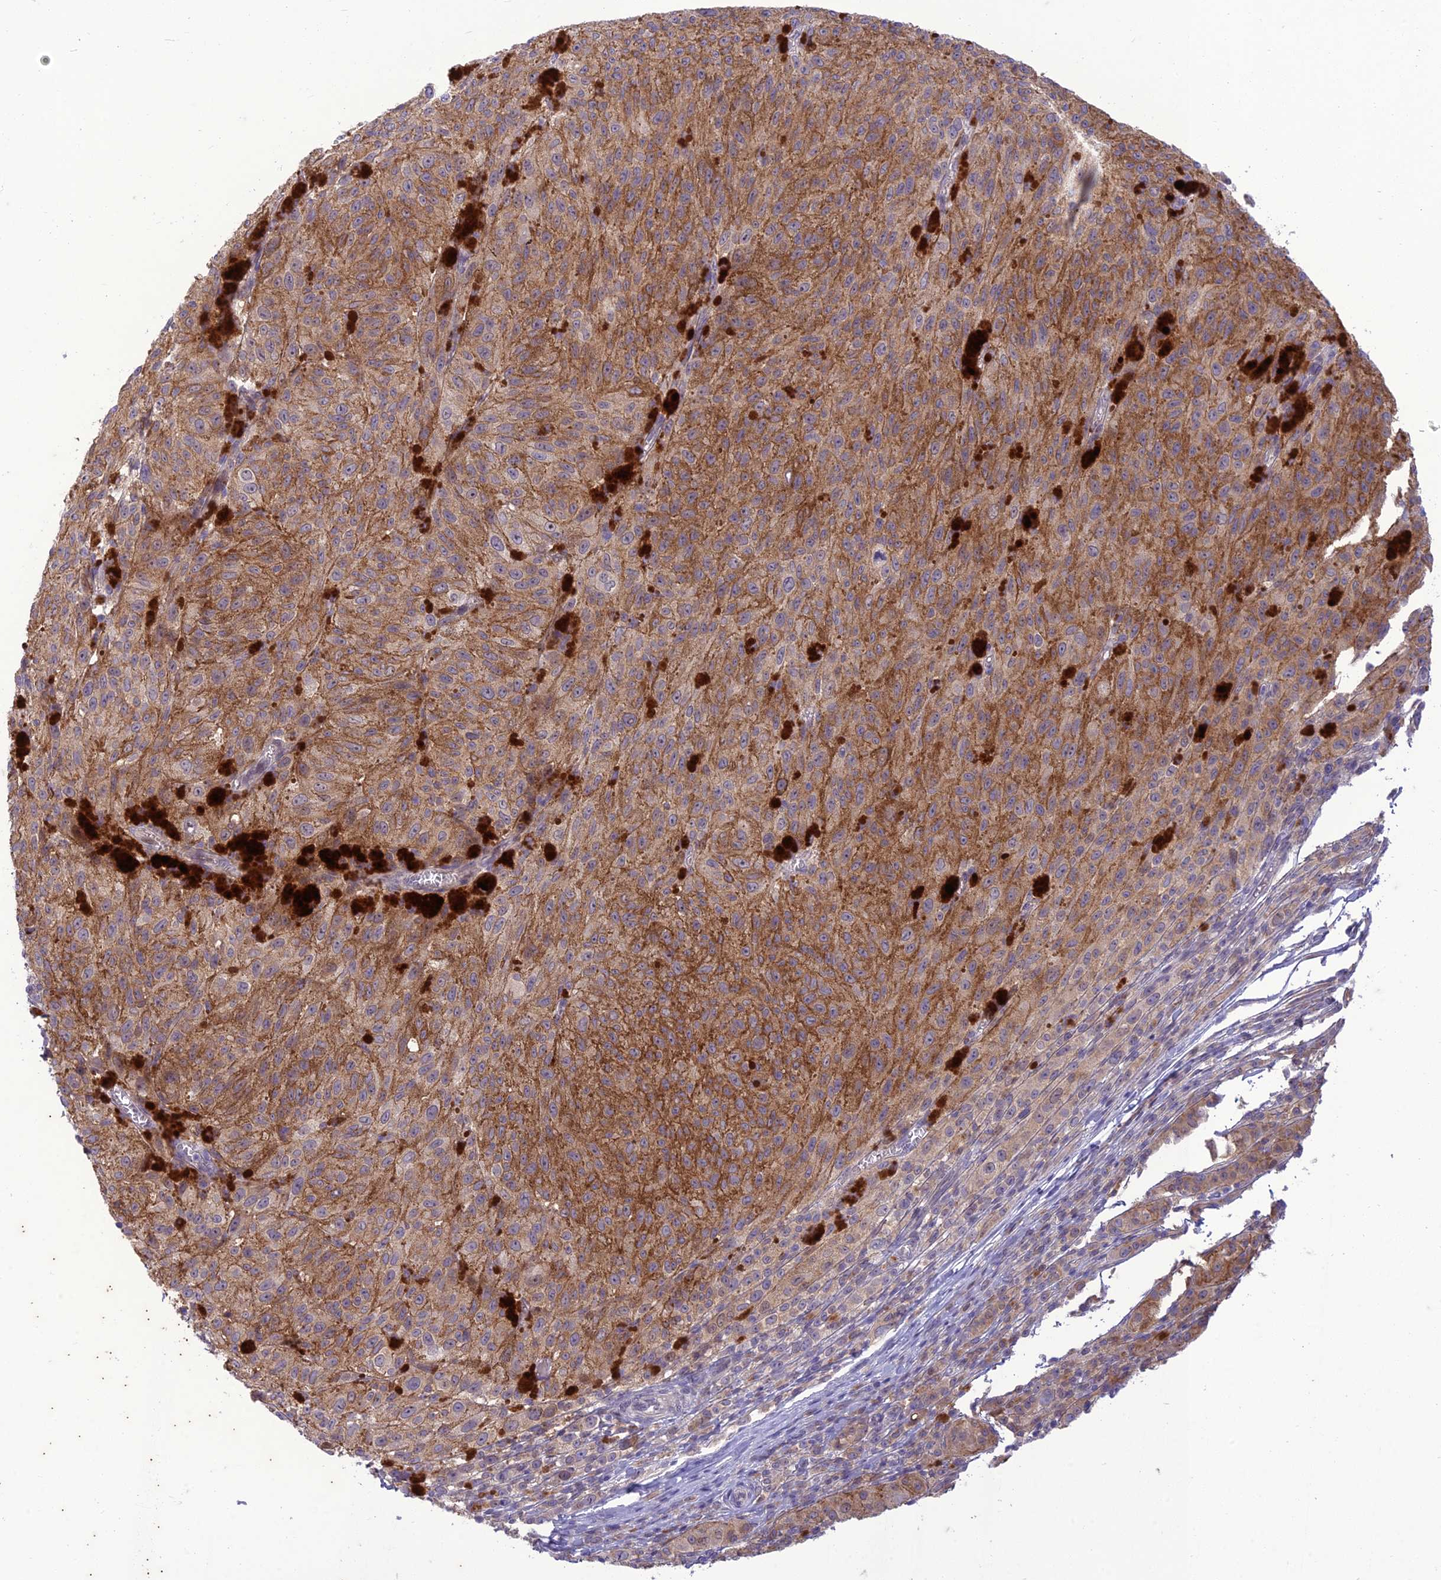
{"staining": {"intensity": "moderate", "quantity": ">75%", "location": "cytoplasmic/membranous"}, "tissue": "melanoma", "cell_type": "Tumor cells", "image_type": "cancer", "snomed": [{"axis": "morphology", "description": "Malignant melanoma, NOS"}, {"axis": "topography", "description": "Skin"}], "caption": "Moderate cytoplasmic/membranous staining for a protein is appreciated in approximately >75% of tumor cells of malignant melanoma using IHC.", "gene": "ITGAE", "patient": {"sex": "female", "age": 52}}